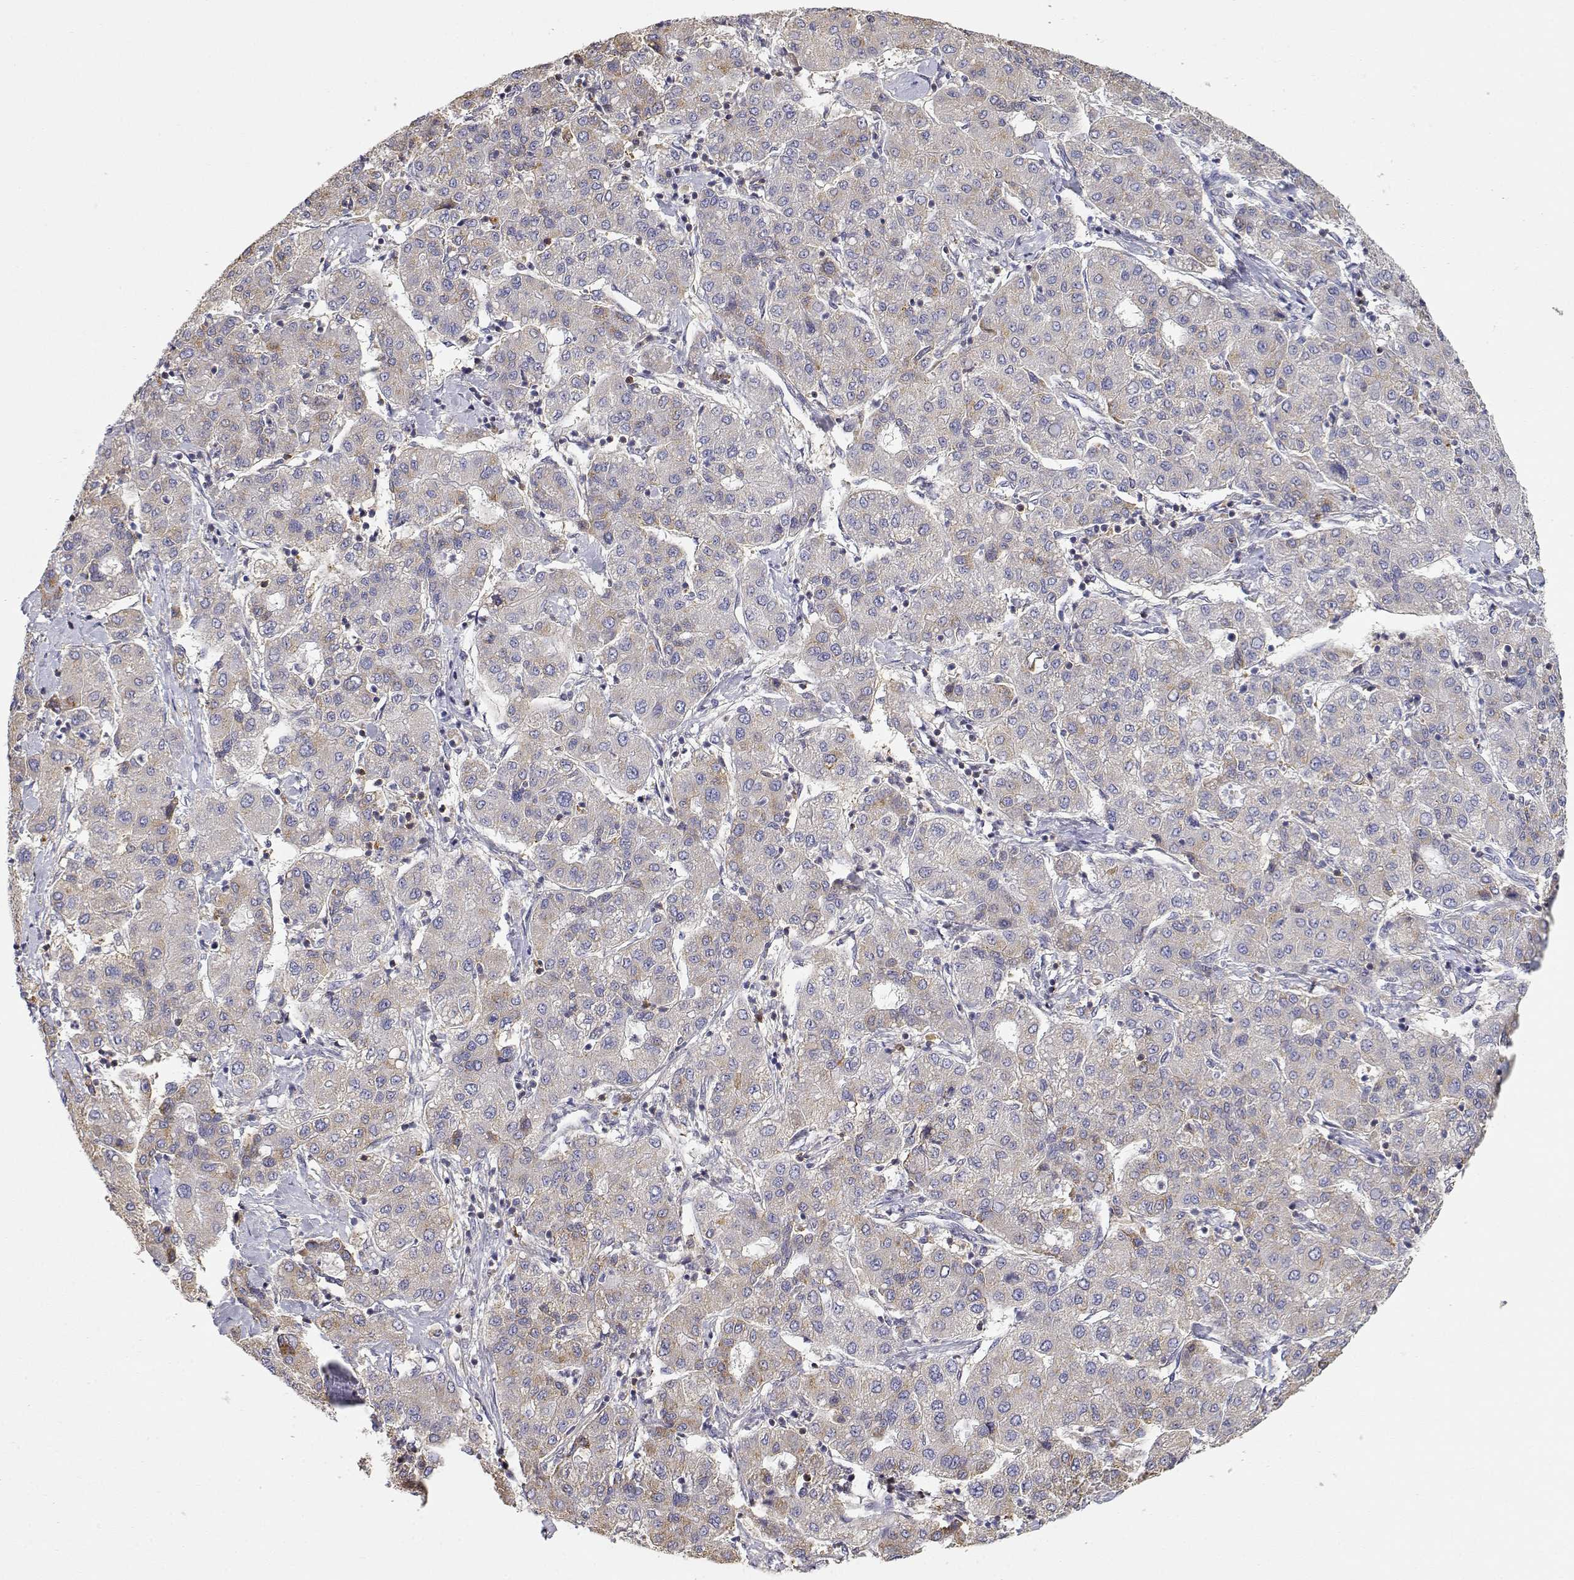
{"staining": {"intensity": "weak", "quantity": "25%-75%", "location": "cytoplasmic/membranous"}, "tissue": "liver cancer", "cell_type": "Tumor cells", "image_type": "cancer", "snomed": [{"axis": "morphology", "description": "Carcinoma, Hepatocellular, NOS"}, {"axis": "topography", "description": "Liver"}], "caption": "IHC micrograph of neoplastic tissue: human liver cancer (hepatocellular carcinoma) stained using immunohistochemistry (IHC) reveals low levels of weak protein expression localized specifically in the cytoplasmic/membranous of tumor cells, appearing as a cytoplasmic/membranous brown color.", "gene": "ADA", "patient": {"sex": "male", "age": 65}}